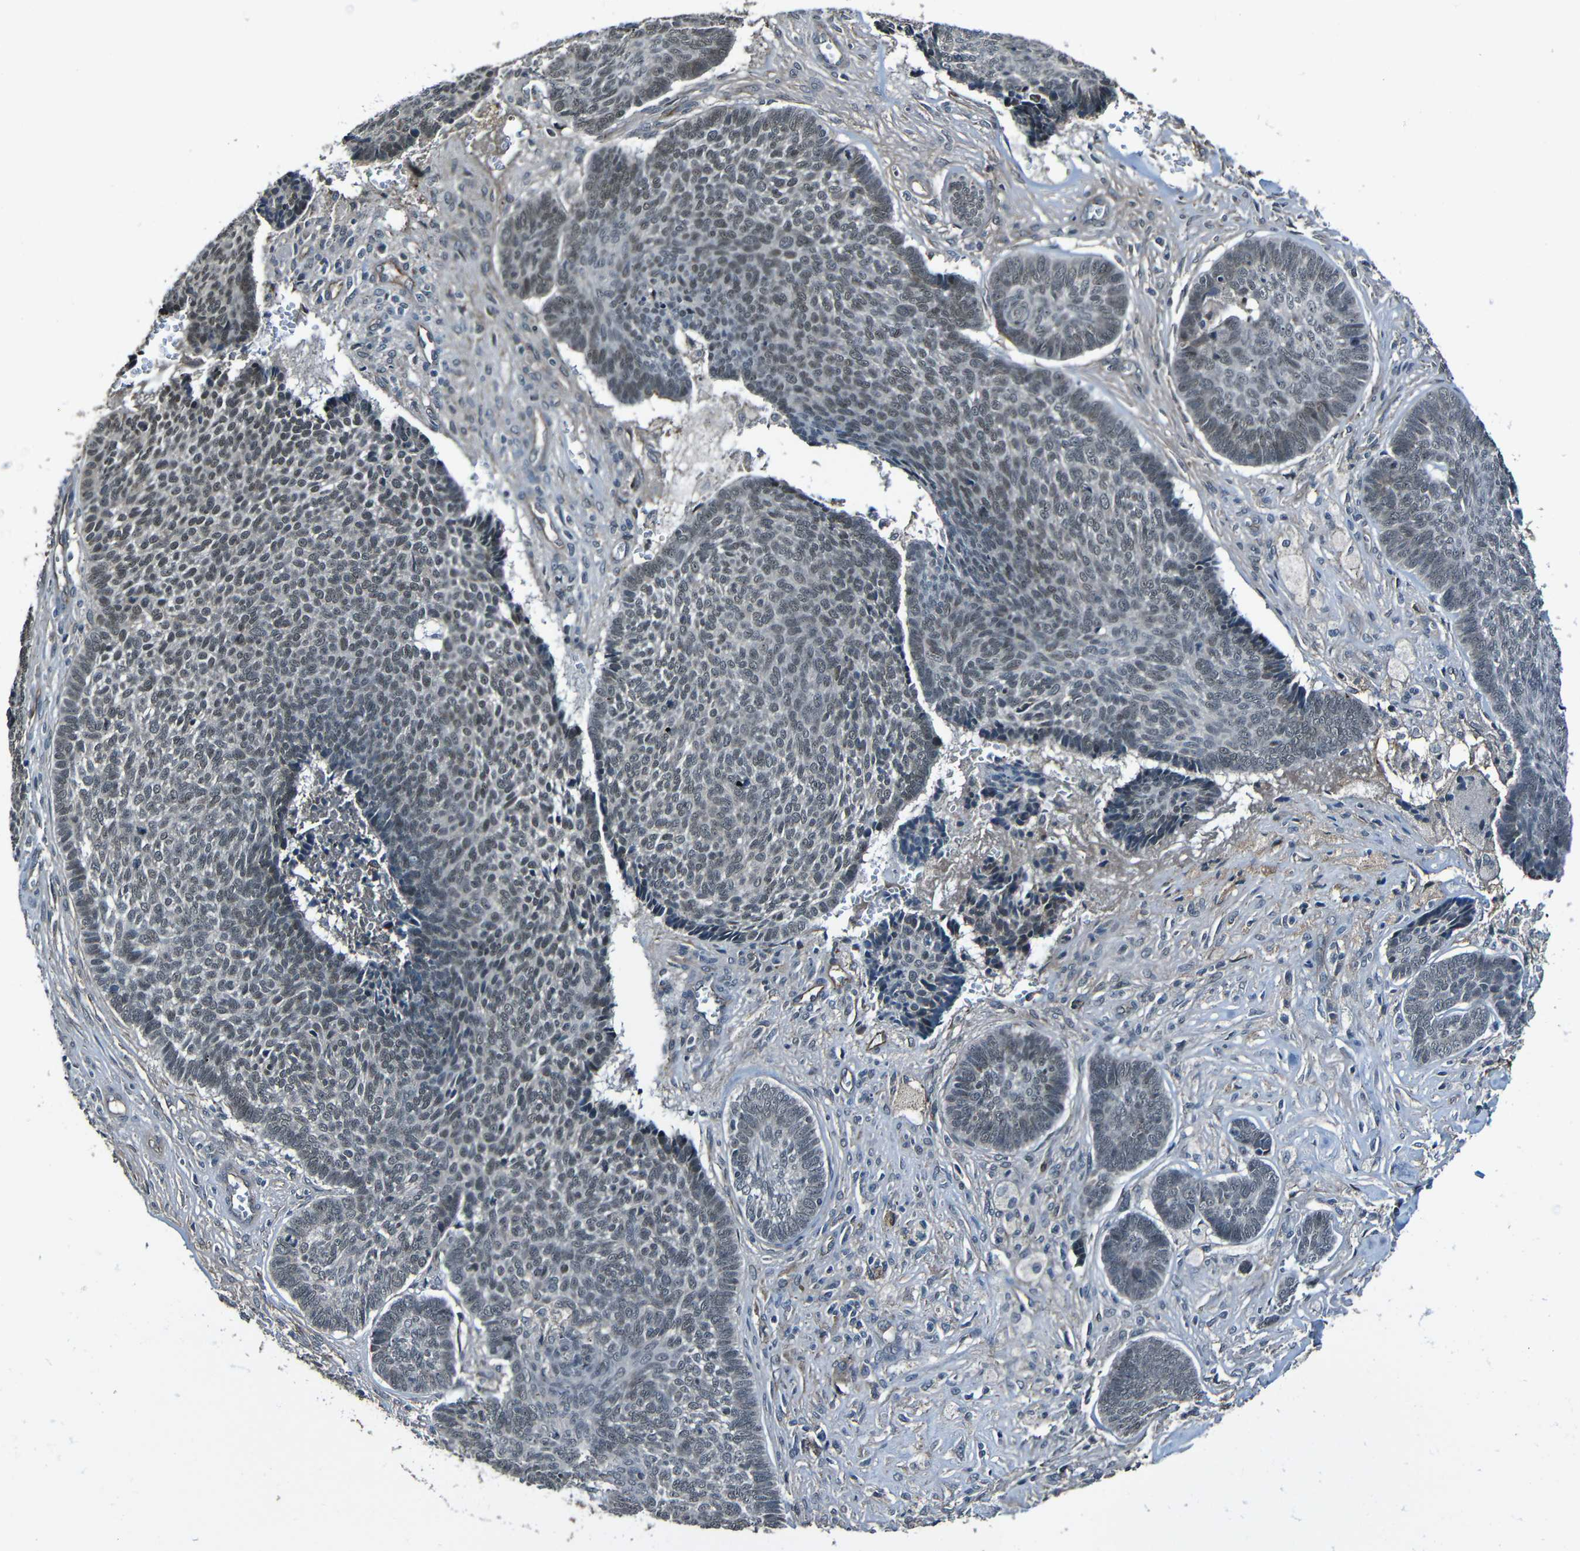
{"staining": {"intensity": "negative", "quantity": "none", "location": "none"}, "tissue": "skin cancer", "cell_type": "Tumor cells", "image_type": "cancer", "snomed": [{"axis": "morphology", "description": "Basal cell carcinoma"}, {"axis": "topography", "description": "Skin"}], "caption": "Human skin basal cell carcinoma stained for a protein using IHC shows no expression in tumor cells.", "gene": "LGR5", "patient": {"sex": "male", "age": 84}}